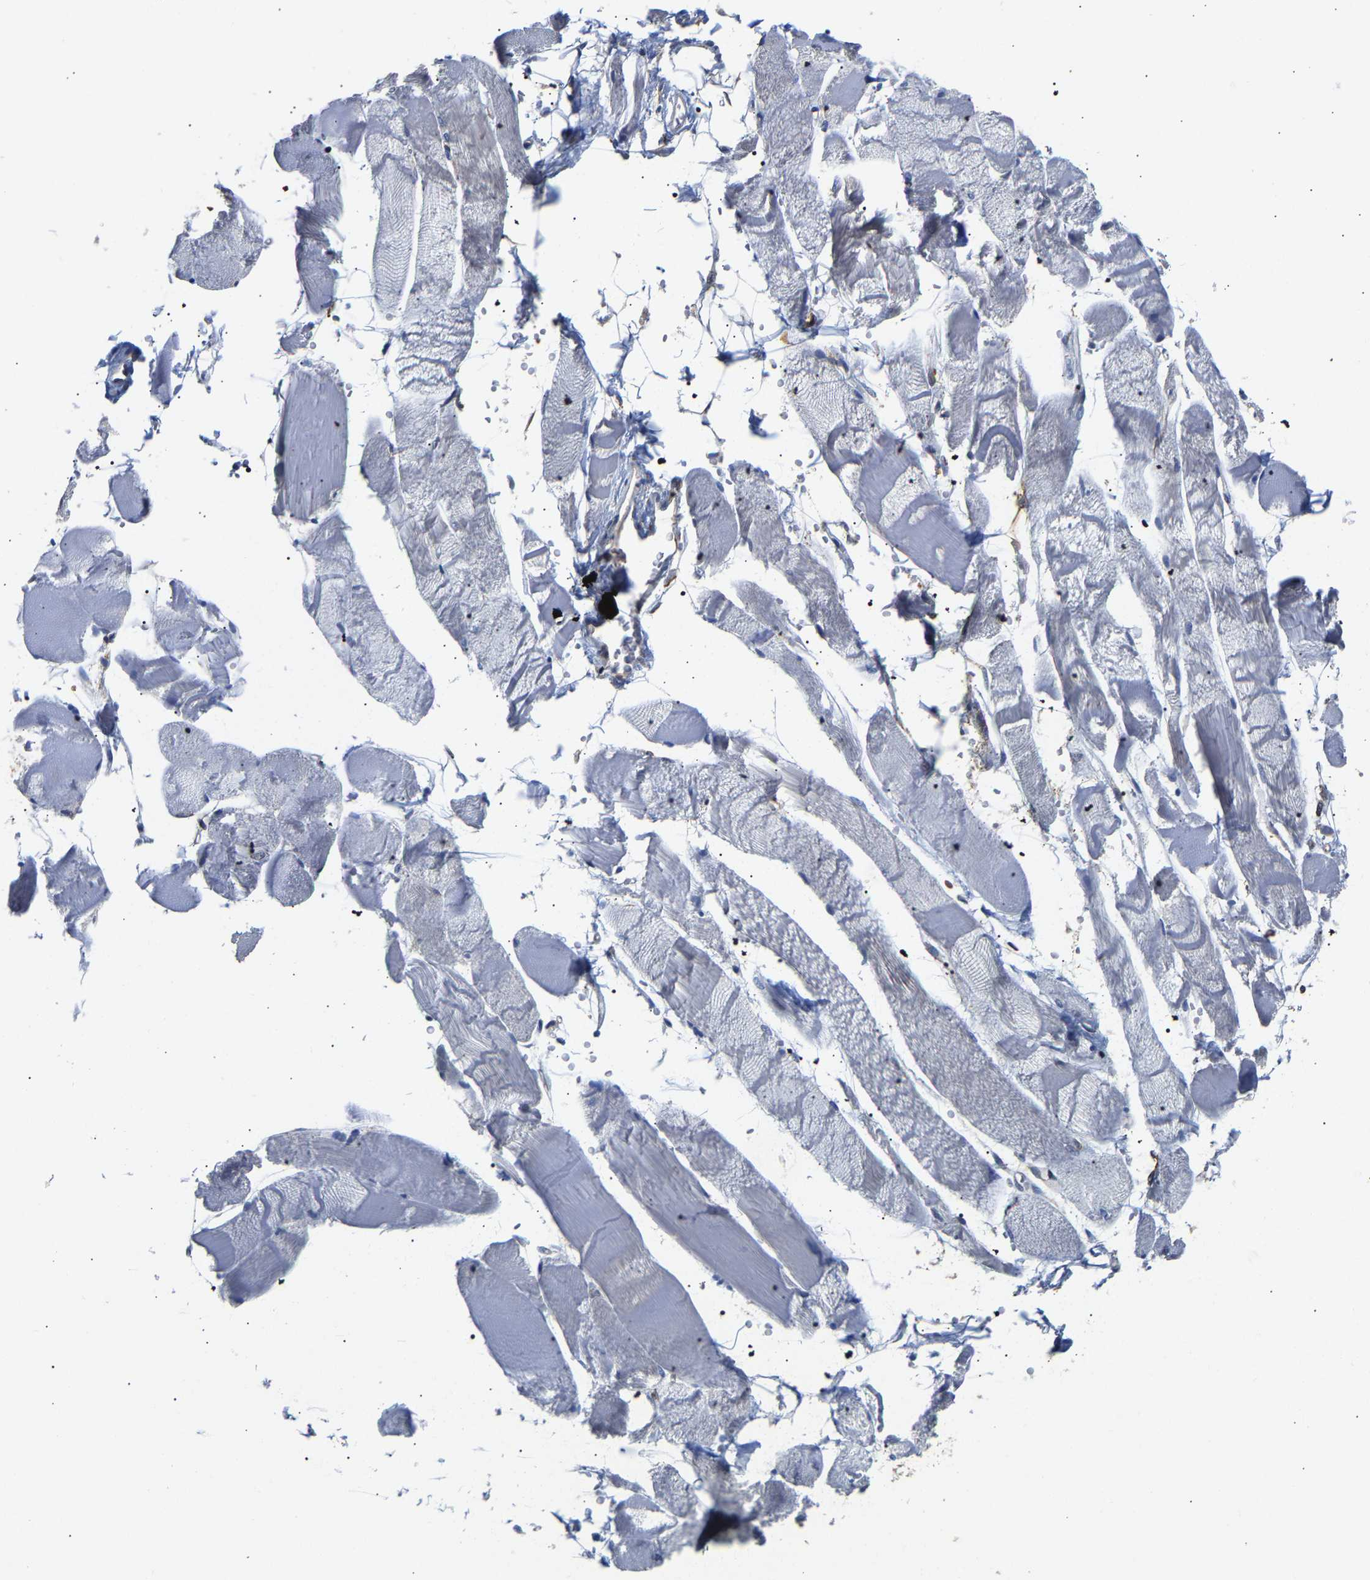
{"staining": {"intensity": "negative", "quantity": "none", "location": "none"}, "tissue": "skeletal muscle", "cell_type": "Myocytes", "image_type": "normal", "snomed": [{"axis": "morphology", "description": "Normal tissue, NOS"}, {"axis": "topography", "description": "Skeletal muscle"}, {"axis": "topography", "description": "Peripheral nerve tissue"}], "caption": "A high-resolution photomicrograph shows immunohistochemistry staining of unremarkable skeletal muscle, which reveals no significant expression in myocytes. Brightfield microscopy of immunohistochemistry stained with DAB (3,3'-diaminobenzidine) (brown) and hematoxylin (blue), captured at high magnification.", "gene": "ARAP1", "patient": {"sex": "female", "age": 84}}